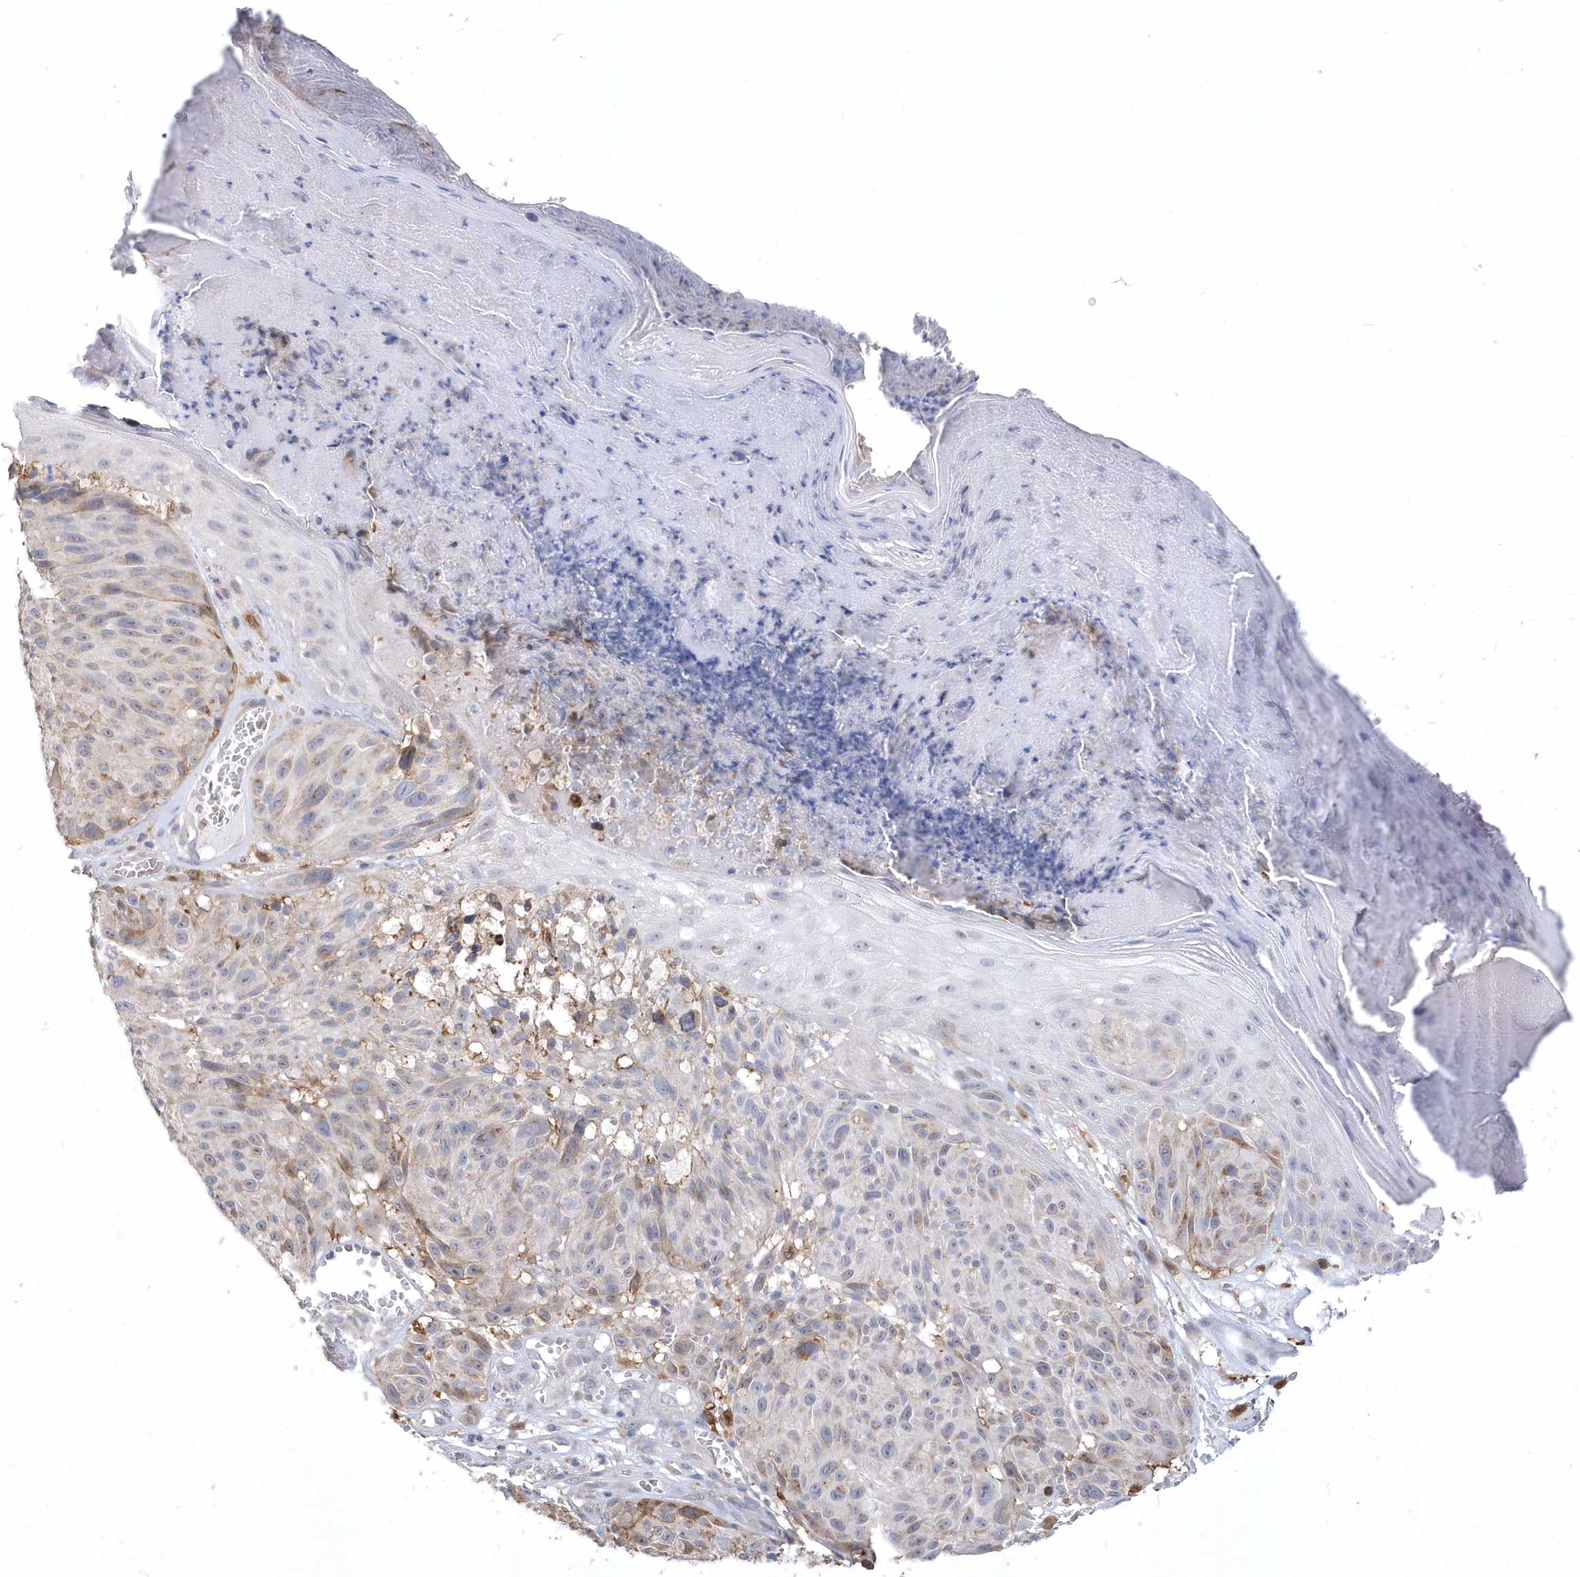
{"staining": {"intensity": "negative", "quantity": "none", "location": "none"}, "tissue": "melanoma", "cell_type": "Tumor cells", "image_type": "cancer", "snomed": [{"axis": "morphology", "description": "Malignant melanoma, NOS"}, {"axis": "topography", "description": "Skin"}], "caption": "Immunohistochemistry image of human malignant melanoma stained for a protein (brown), which displays no positivity in tumor cells.", "gene": "TSPEAR", "patient": {"sex": "male", "age": 83}}